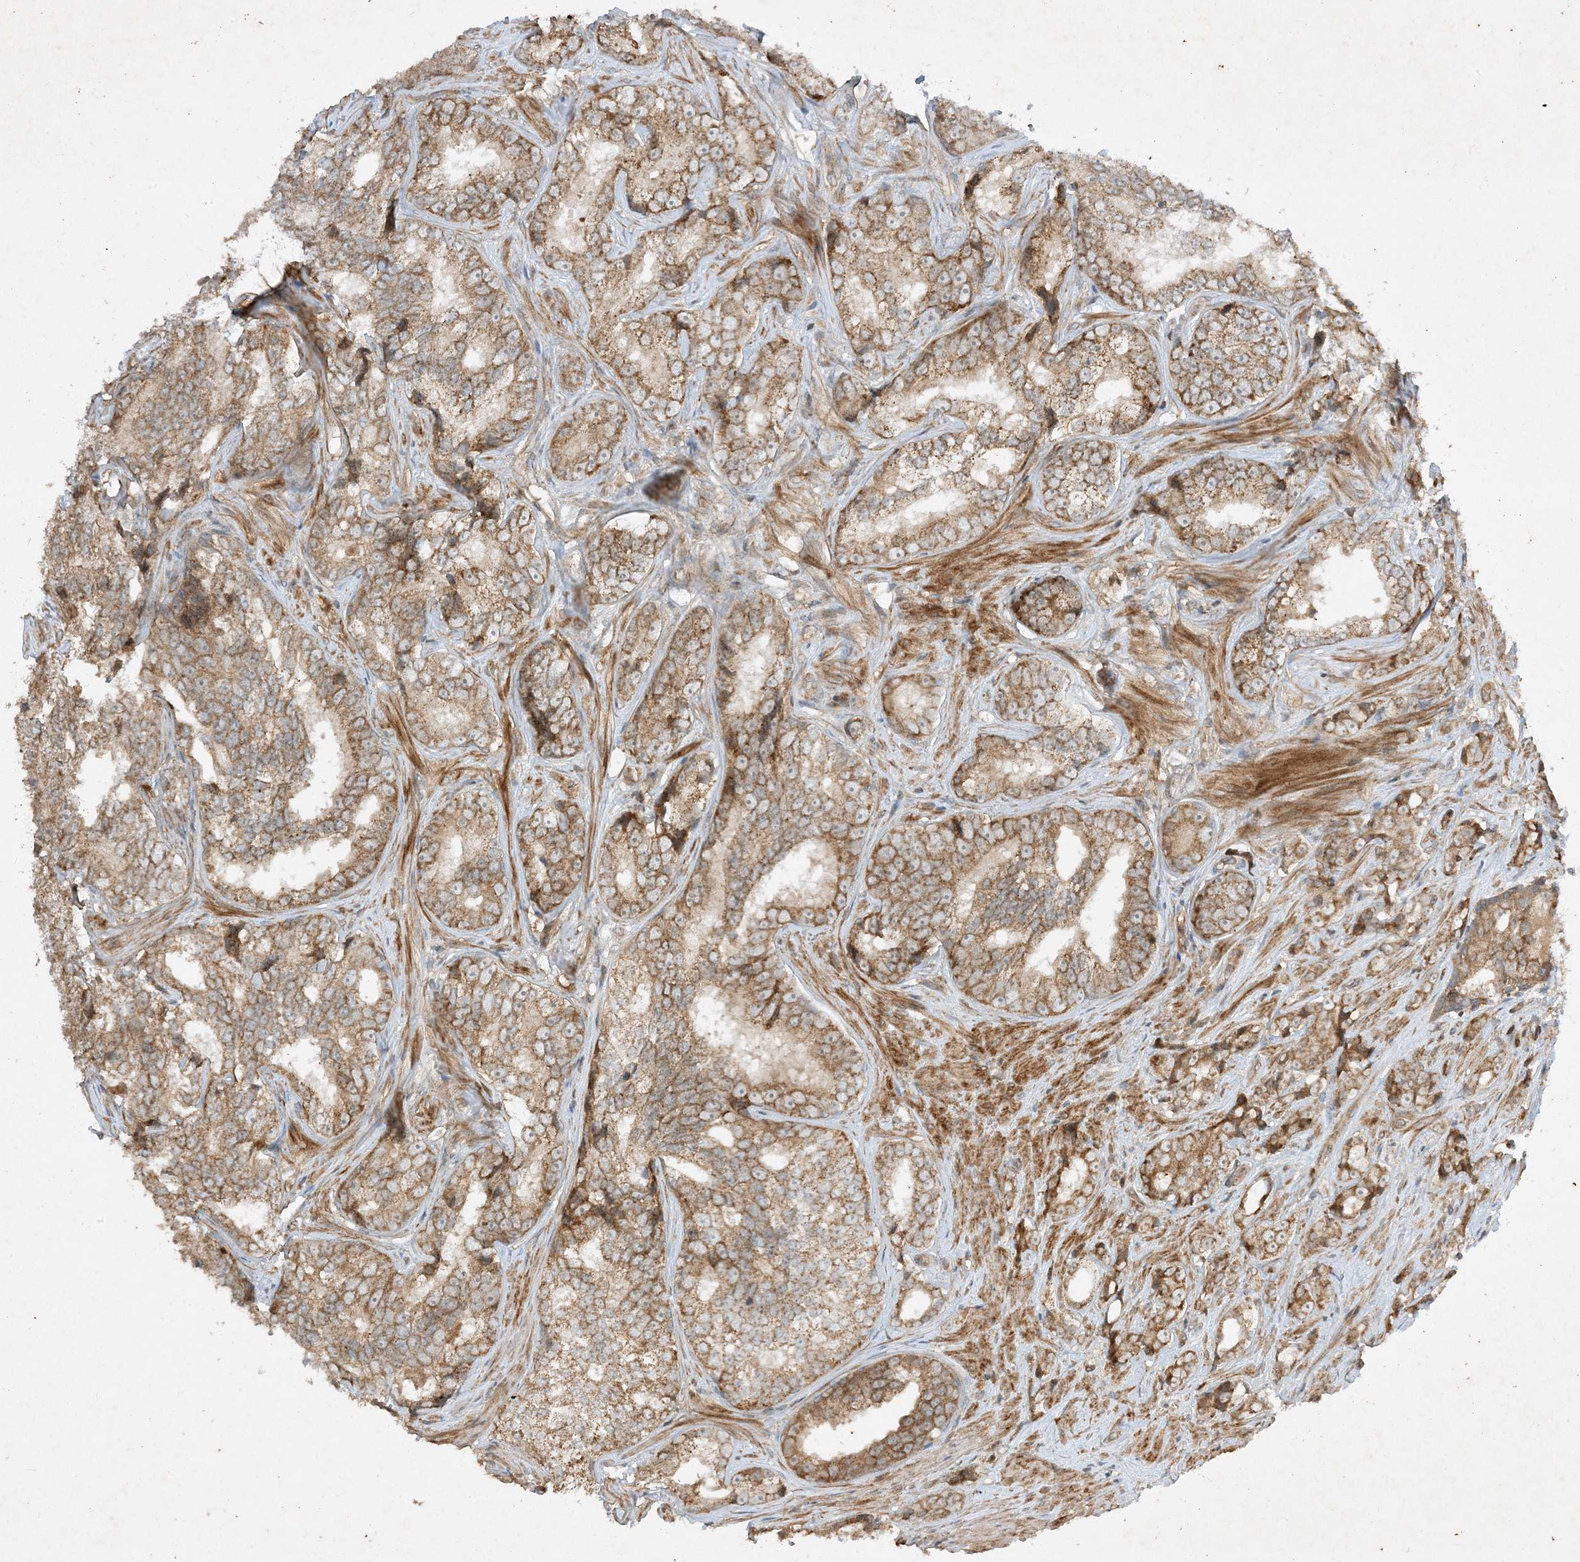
{"staining": {"intensity": "moderate", "quantity": ">75%", "location": "cytoplasmic/membranous"}, "tissue": "prostate cancer", "cell_type": "Tumor cells", "image_type": "cancer", "snomed": [{"axis": "morphology", "description": "Adenocarcinoma, High grade"}, {"axis": "topography", "description": "Prostate"}], "caption": "Immunohistochemistry (IHC) (DAB (3,3'-diaminobenzidine)) staining of human high-grade adenocarcinoma (prostate) demonstrates moderate cytoplasmic/membranous protein positivity in approximately >75% of tumor cells. (IHC, brightfield microscopy, high magnification).", "gene": "XRN1", "patient": {"sex": "male", "age": 66}}